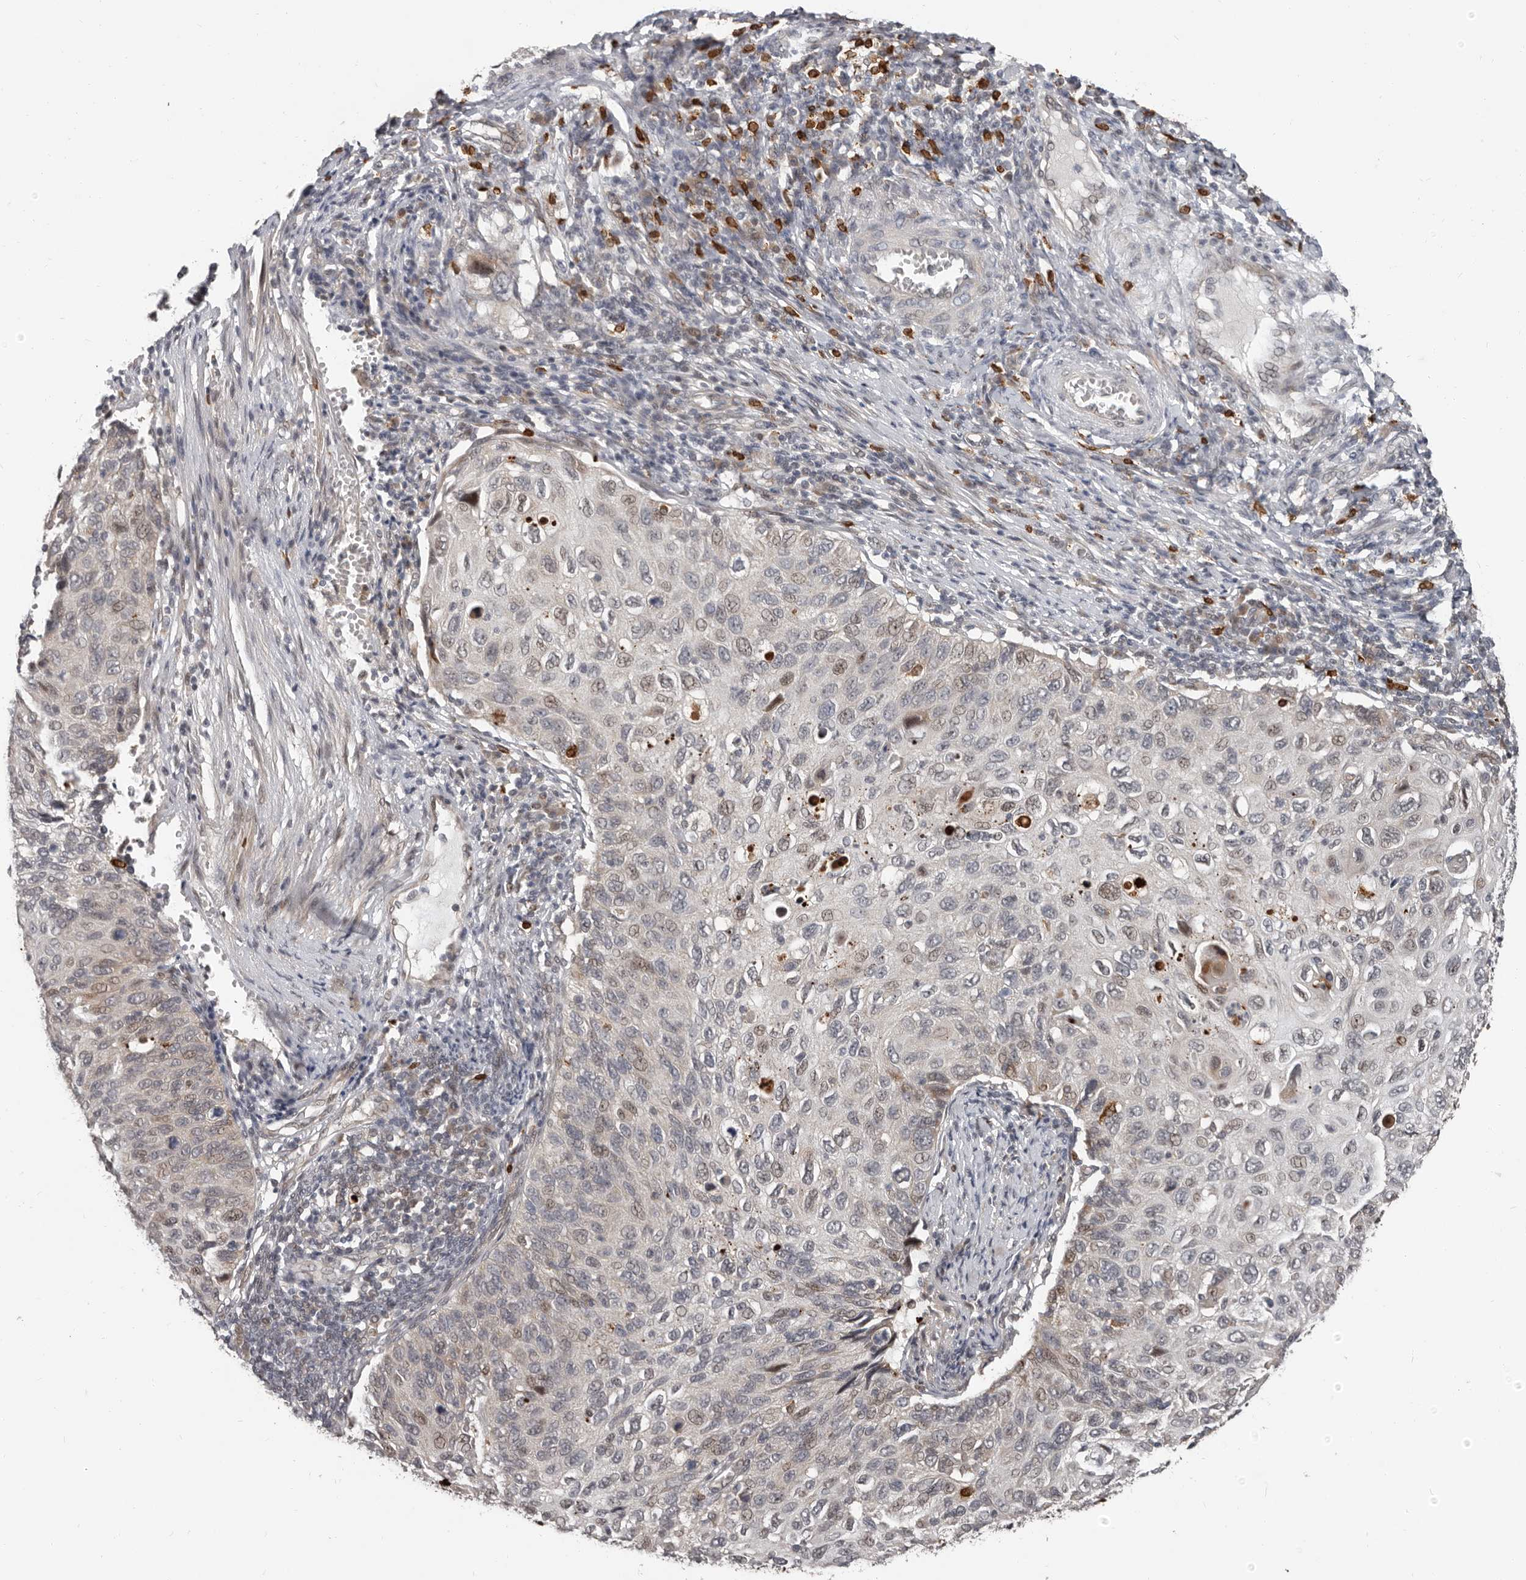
{"staining": {"intensity": "moderate", "quantity": "<25%", "location": "cytoplasmic/membranous,nuclear"}, "tissue": "cervical cancer", "cell_type": "Tumor cells", "image_type": "cancer", "snomed": [{"axis": "morphology", "description": "Squamous cell carcinoma, NOS"}, {"axis": "topography", "description": "Cervix"}], "caption": "Squamous cell carcinoma (cervical) was stained to show a protein in brown. There is low levels of moderate cytoplasmic/membranous and nuclear staining in about <25% of tumor cells. Immunohistochemistry (ihc) stains the protein of interest in brown and the nuclei are stained blue.", "gene": "APOL6", "patient": {"sex": "female", "age": 70}}